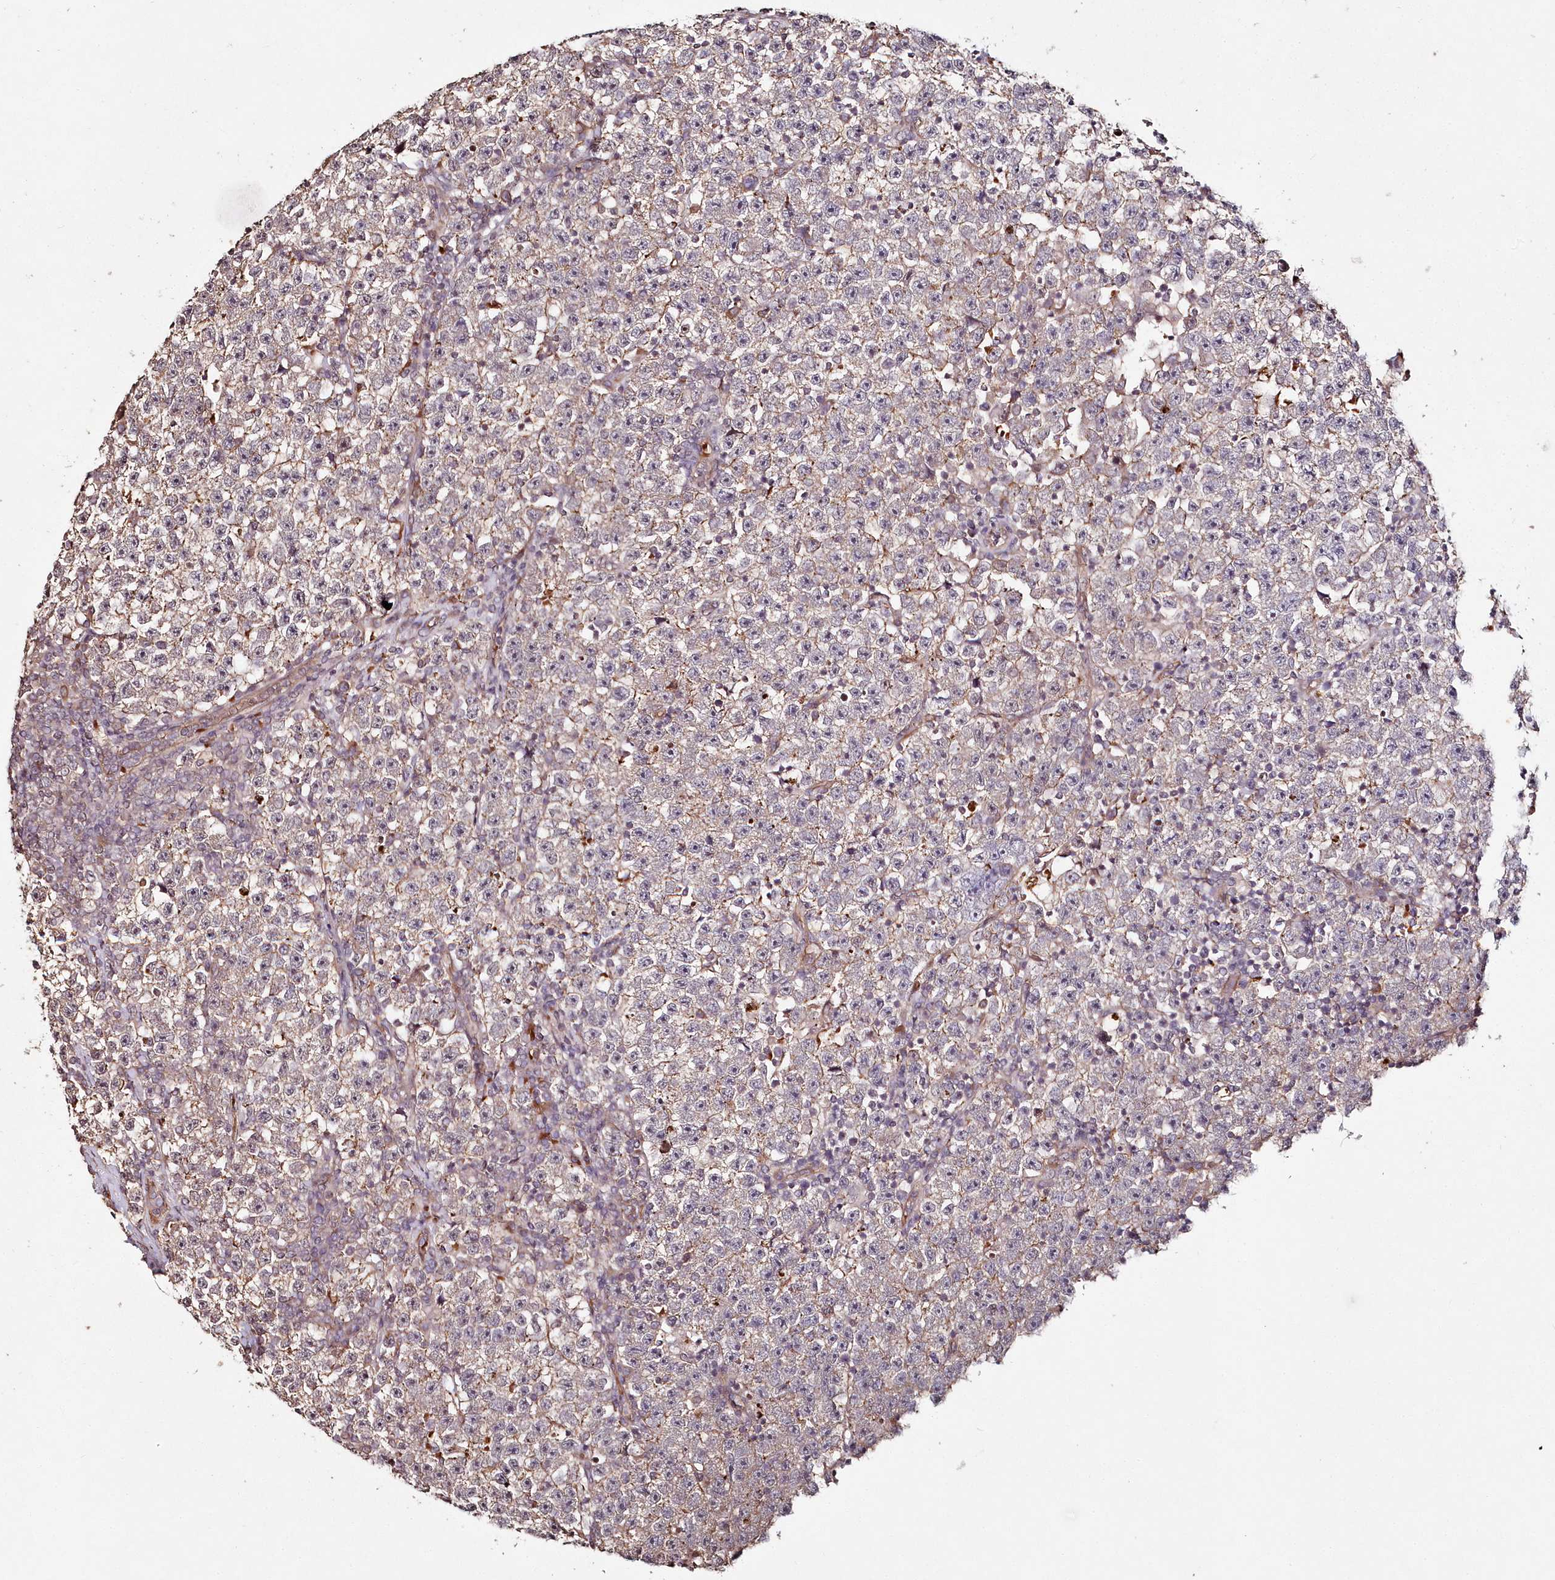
{"staining": {"intensity": "weak", "quantity": "<25%", "location": "cytoplasmic/membranous"}, "tissue": "testis cancer", "cell_type": "Tumor cells", "image_type": "cancer", "snomed": [{"axis": "morphology", "description": "Seminoma, NOS"}, {"axis": "topography", "description": "Testis"}], "caption": "The image exhibits no significant positivity in tumor cells of testis seminoma. (Brightfield microscopy of DAB immunohistochemistry at high magnification).", "gene": "HYCC2", "patient": {"sex": "male", "age": 22}}